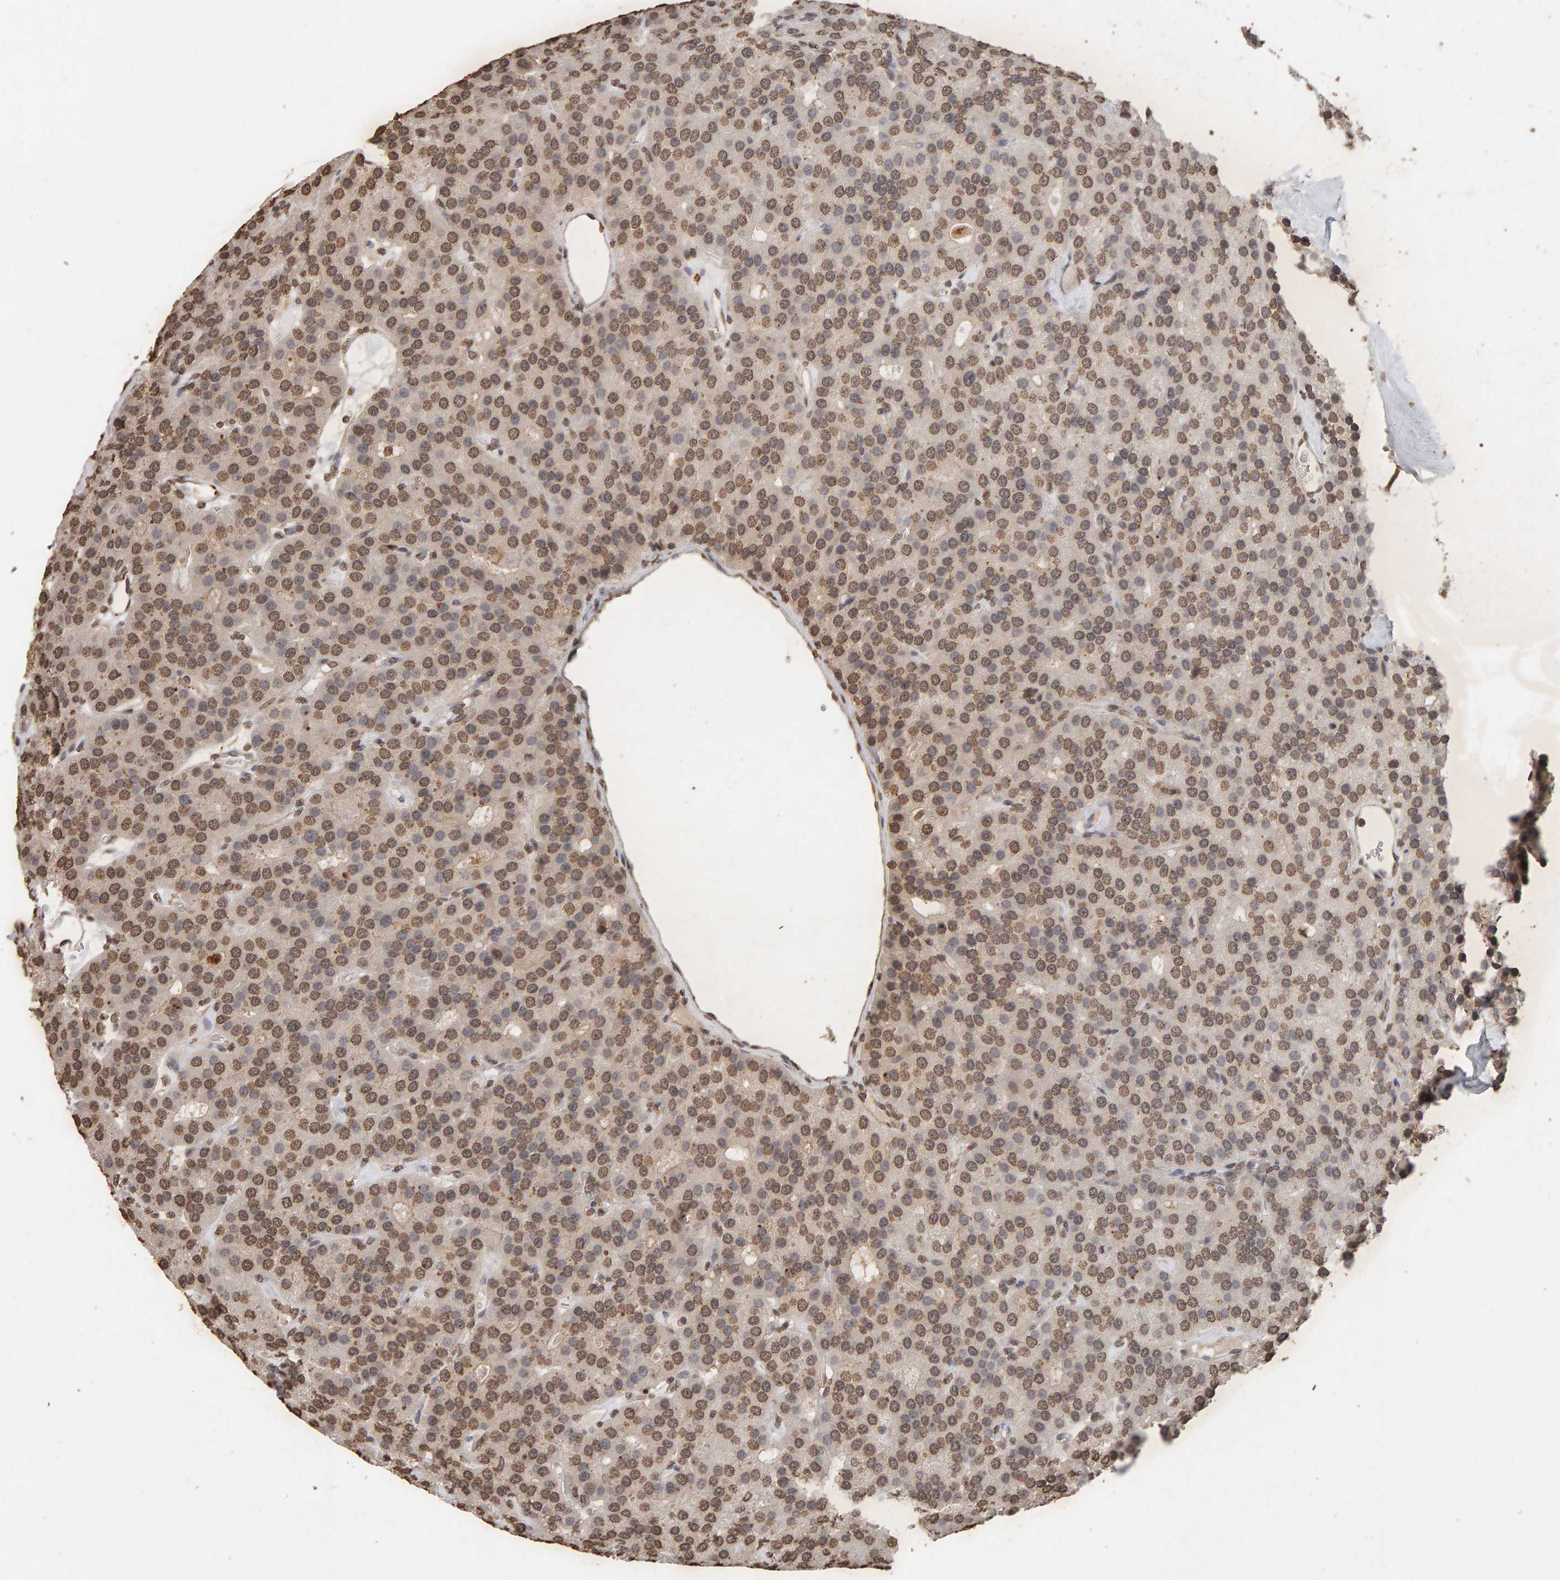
{"staining": {"intensity": "moderate", "quantity": ">75%", "location": "cytoplasmic/membranous,nuclear"}, "tissue": "parathyroid gland", "cell_type": "Glandular cells", "image_type": "normal", "snomed": [{"axis": "morphology", "description": "Normal tissue, NOS"}, {"axis": "morphology", "description": "Adenoma, NOS"}, {"axis": "topography", "description": "Parathyroid gland"}], "caption": "Protein staining of normal parathyroid gland displays moderate cytoplasmic/membranous,nuclear staining in approximately >75% of glandular cells. Immunohistochemistry (ihc) stains the protein in brown and the nuclei are stained blue.", "gene": "DNAJB5", "patient": {"sex": "female", "age": 86}}